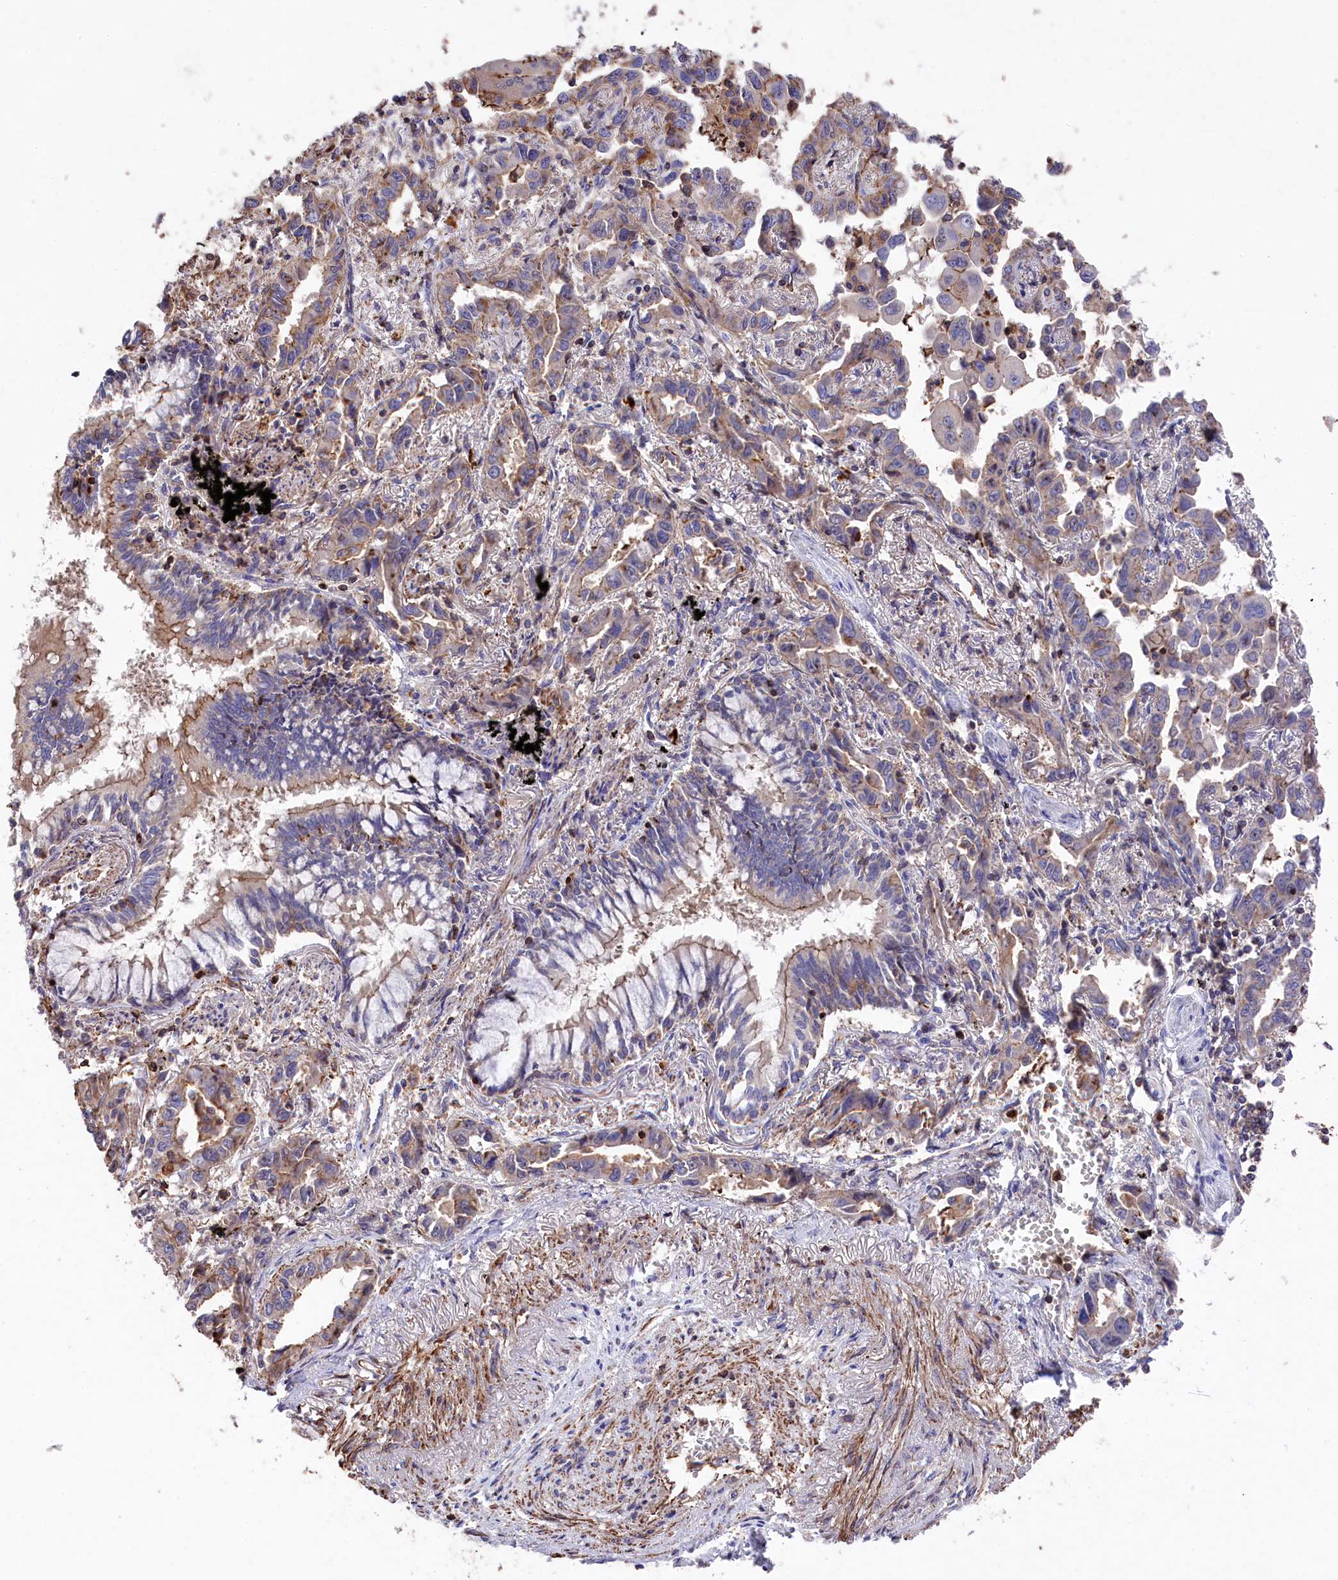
{"staining": {"intensity": "weak", "quantity": "25%-75%", "location": "cytoplasmic/membranous"}, "tissue": "lung cancer", "cell_type": "Tumor cells", "image_type": "cancer", "snomed": [{"axis": "morphology", "description": "Adenocarcinoma, NOS"}, {"axis": "topography", "description": "Lung"}], "caption": "A high-resolution histopathology image shows IHC staining of lung adenocarcinoma, which displays weak cytoplasmic/membranous positivity in about 25%-75% of tumor cells.", "gene": "RAPSN", "patient": {"sex": "male", "age": 67}}